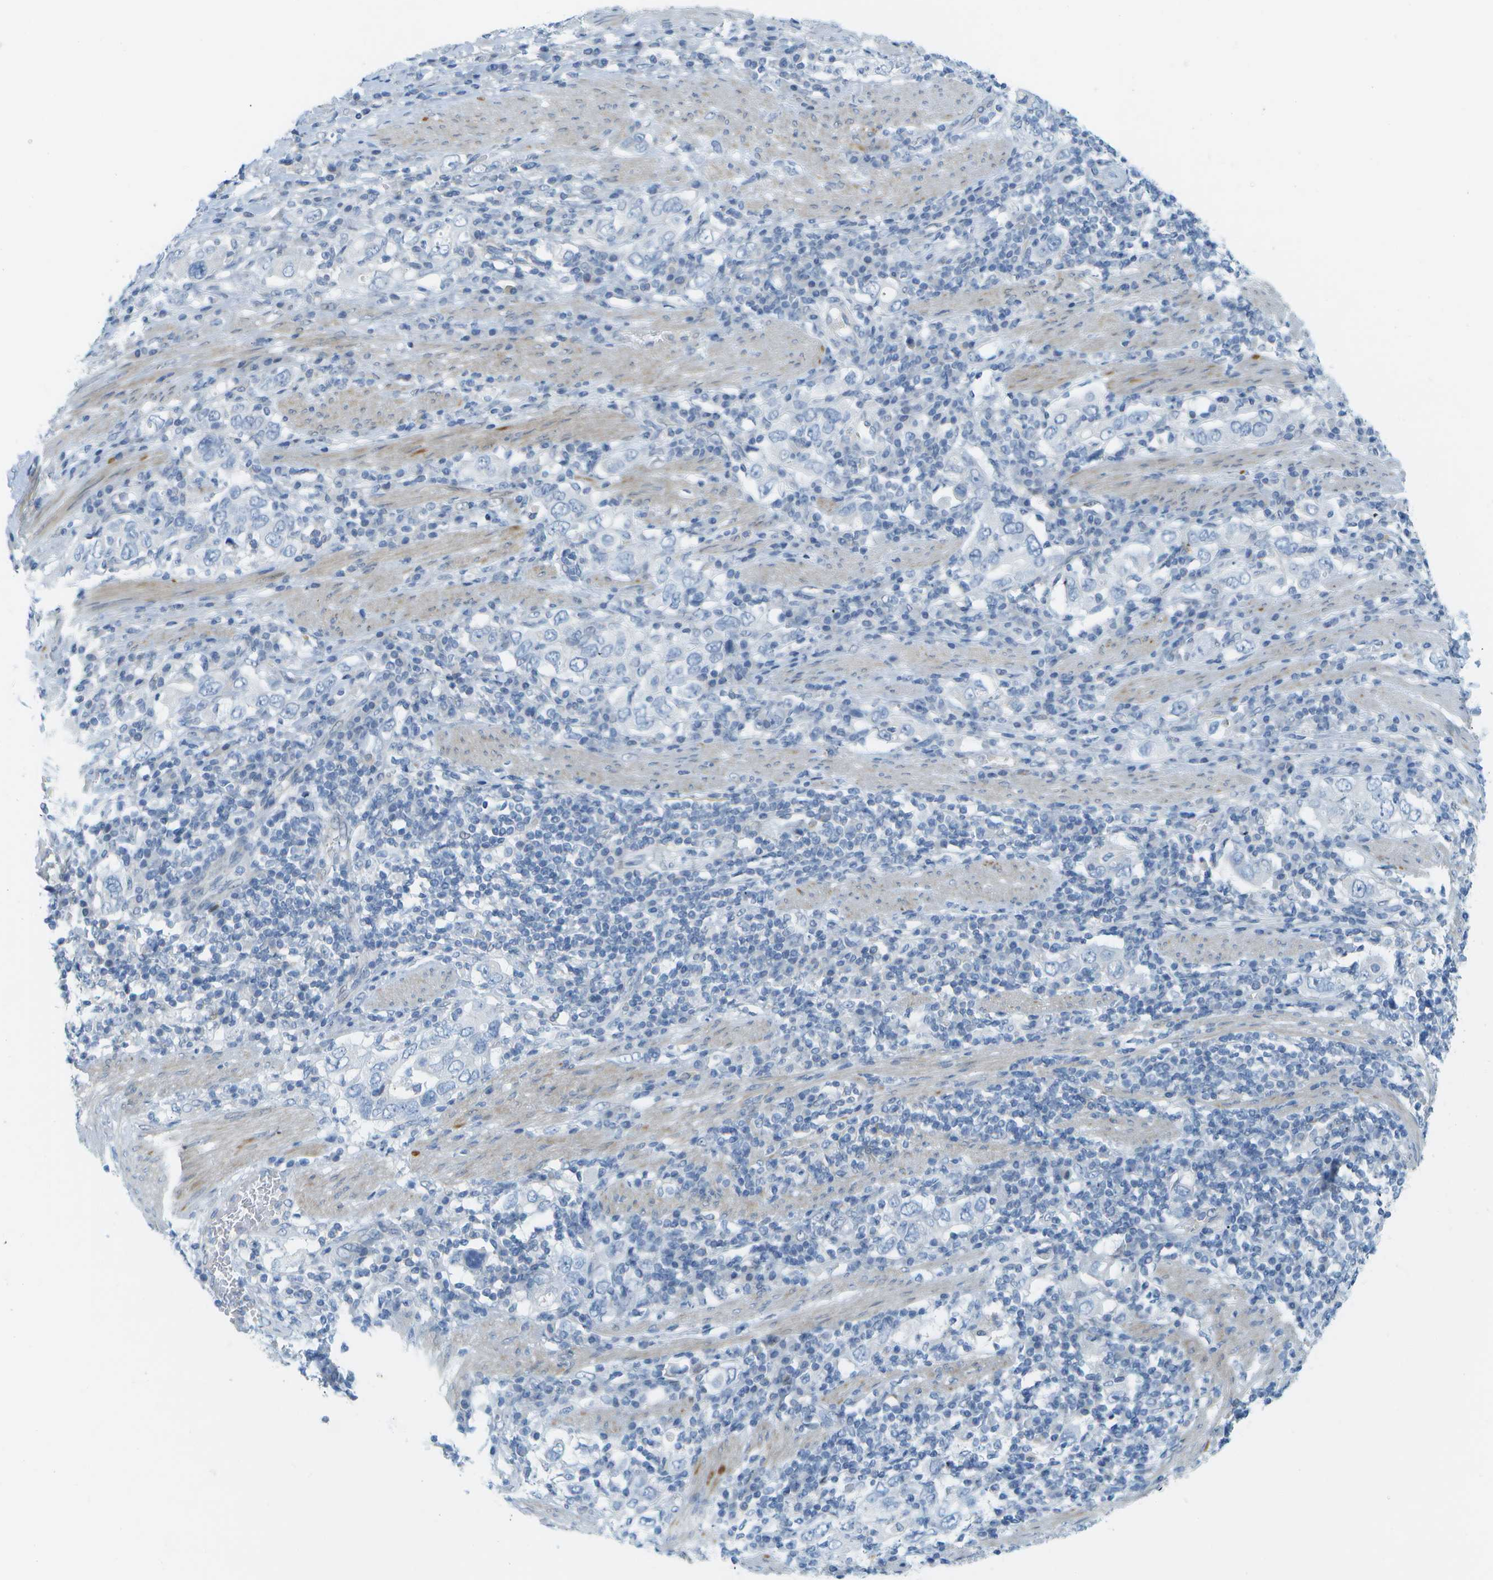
{"staining": {"intensity": "negative", "quantity": "none", "location": "none"}, "tissue": "stomach cancer", "cell_type": "Tumor cells", "image_type": "cancer", "snomed": [{"axis": "morphology", "description": "Adenocarcinoma, NOS"}, {"axis": "topography", "description": "Stomach, upper"}], "caption": "DAB (3,3'-diaminobenzidine) immunohistochemical staining of human stomach adenocarcinoma reveals no significant staining in tumor cells.", "gene": "CUL9", "patient": {"sex": "male", "age": 62}}